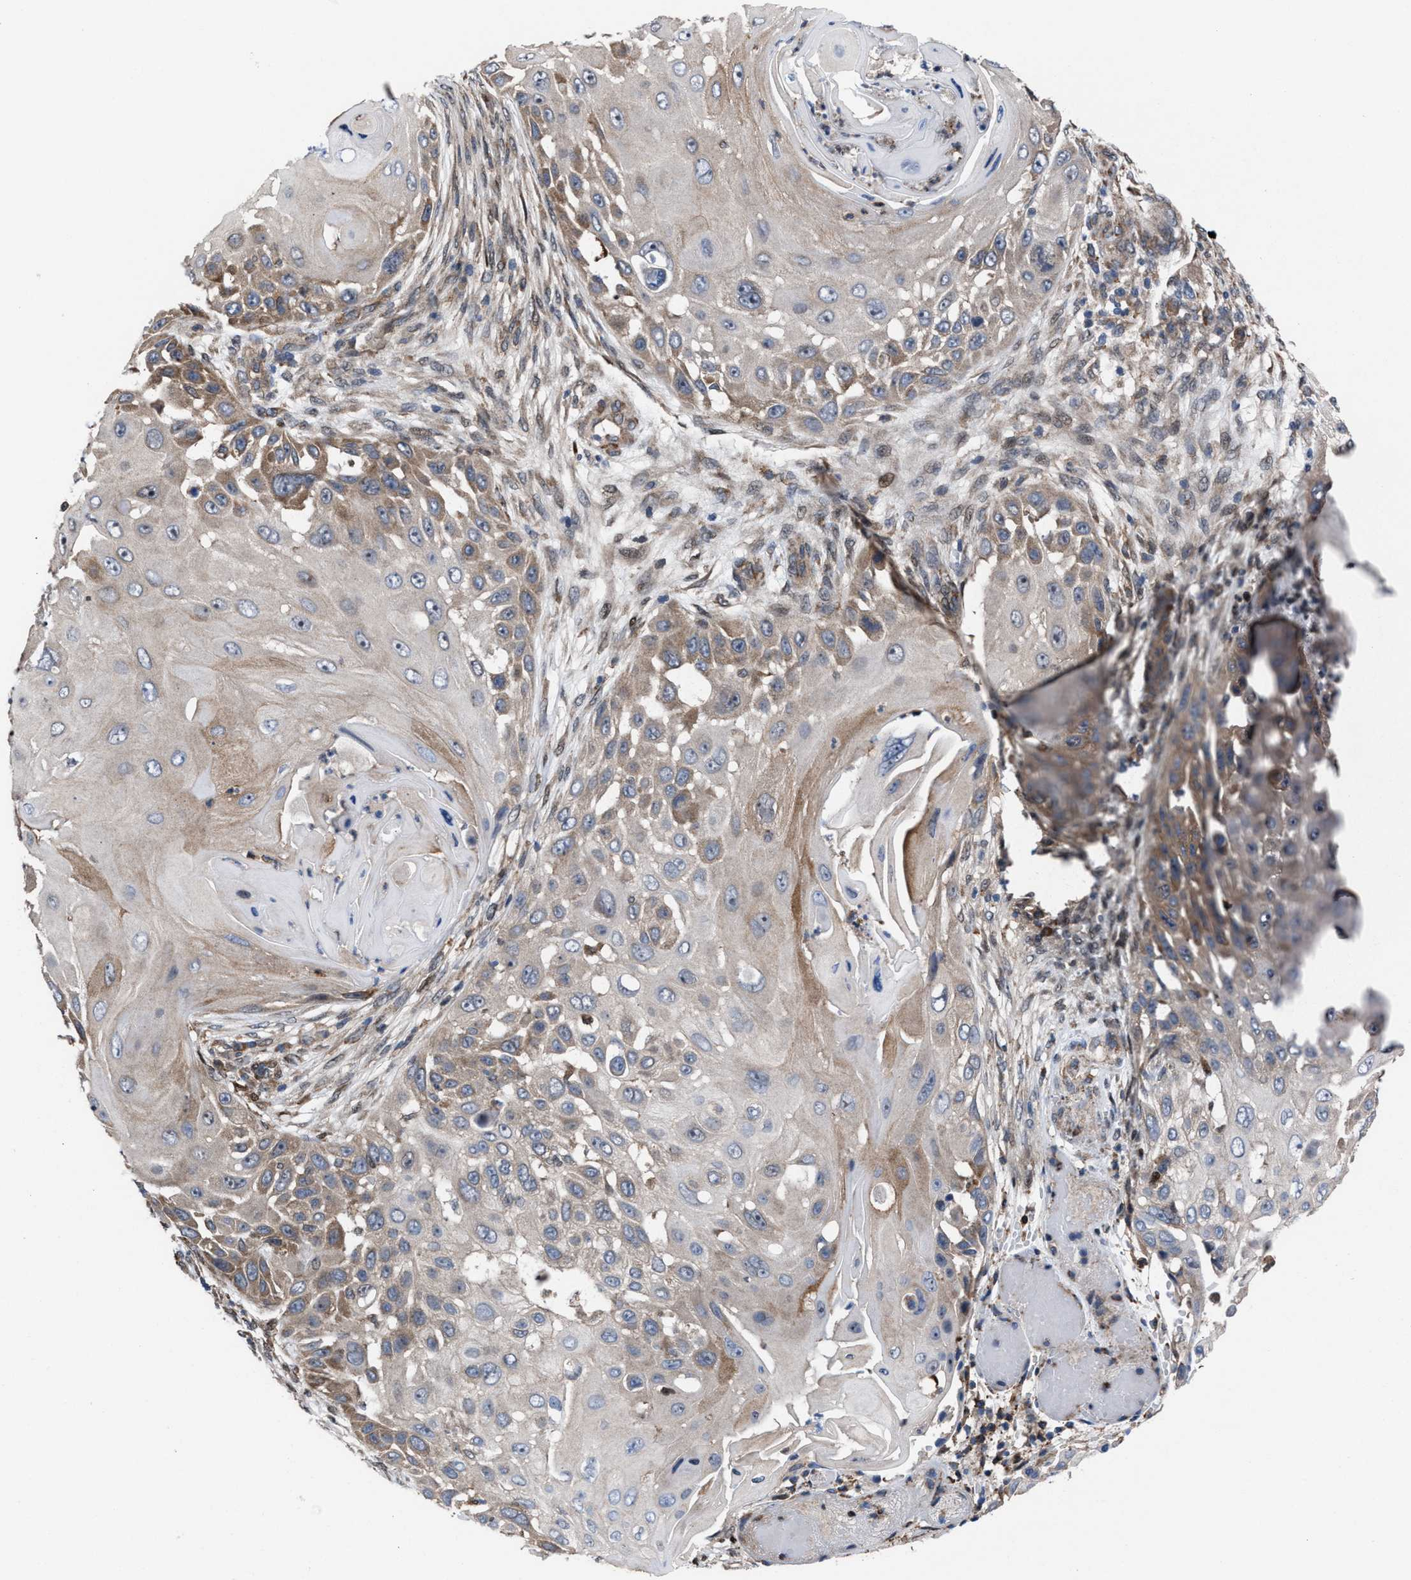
{"staining": {"intensity": "moderate", "quantity": "25%-75%", "location": "cytoplasmic/membranous"}, "tissue": "skin cancer", "cell_type": "Tumor cells", "image_type": "cancer", "snomed": [{"axis": "morphology", "description": "Squamous cell carcinoma, NOS"}, {"axis": "topography", "description": "Skin"}], "caption": "This photomicrograph exhibits IHC staining of human skin cancer (squamous cell carcinoma), with medium moderate cytoplasmic/membranous expression in about 25%-75% of tumor cells.", "gene": "TP53BP2", "patient": {"sex": "female", "age": 44}}